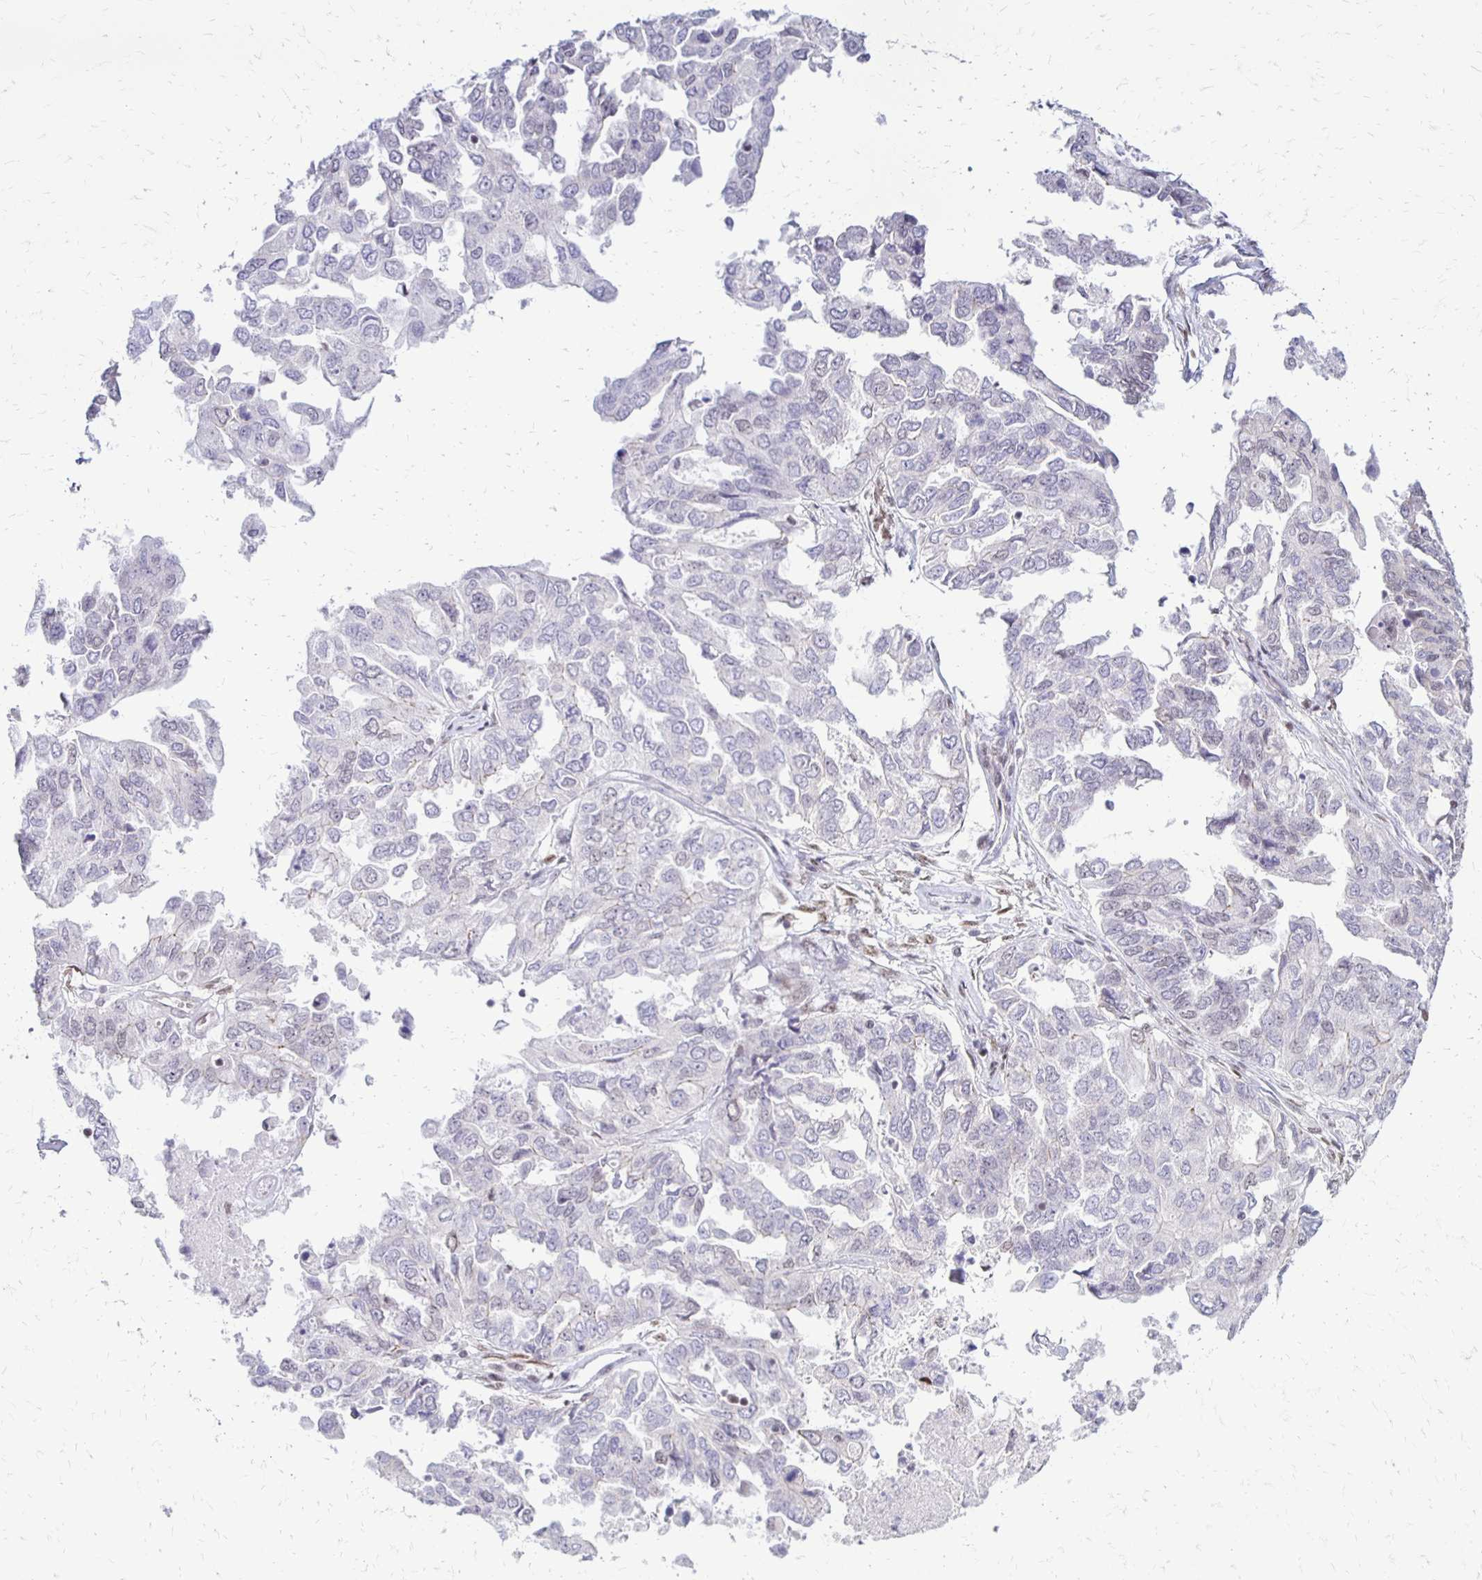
{"staining": {"intensity": "negative", "quantity": "none", "location": "none"}, "tissue": "ovarian cancer", "cell_type": "Tumor cells", "image_type": "cancer", "snomed": [{"axis": "morphology", "description": "Cystadenocarcinoma, serous, NOS"}, {"axis": "topography", "description": "Ovary"}], "caption": "This is an immunohistochemistry (IHC) micrograph of human ovarian cancer (serous cystadenocarcinoma). There is no staining in tumor cells.", "gene": "DDB2", "patient": {"sex": "female", "age": 53}}